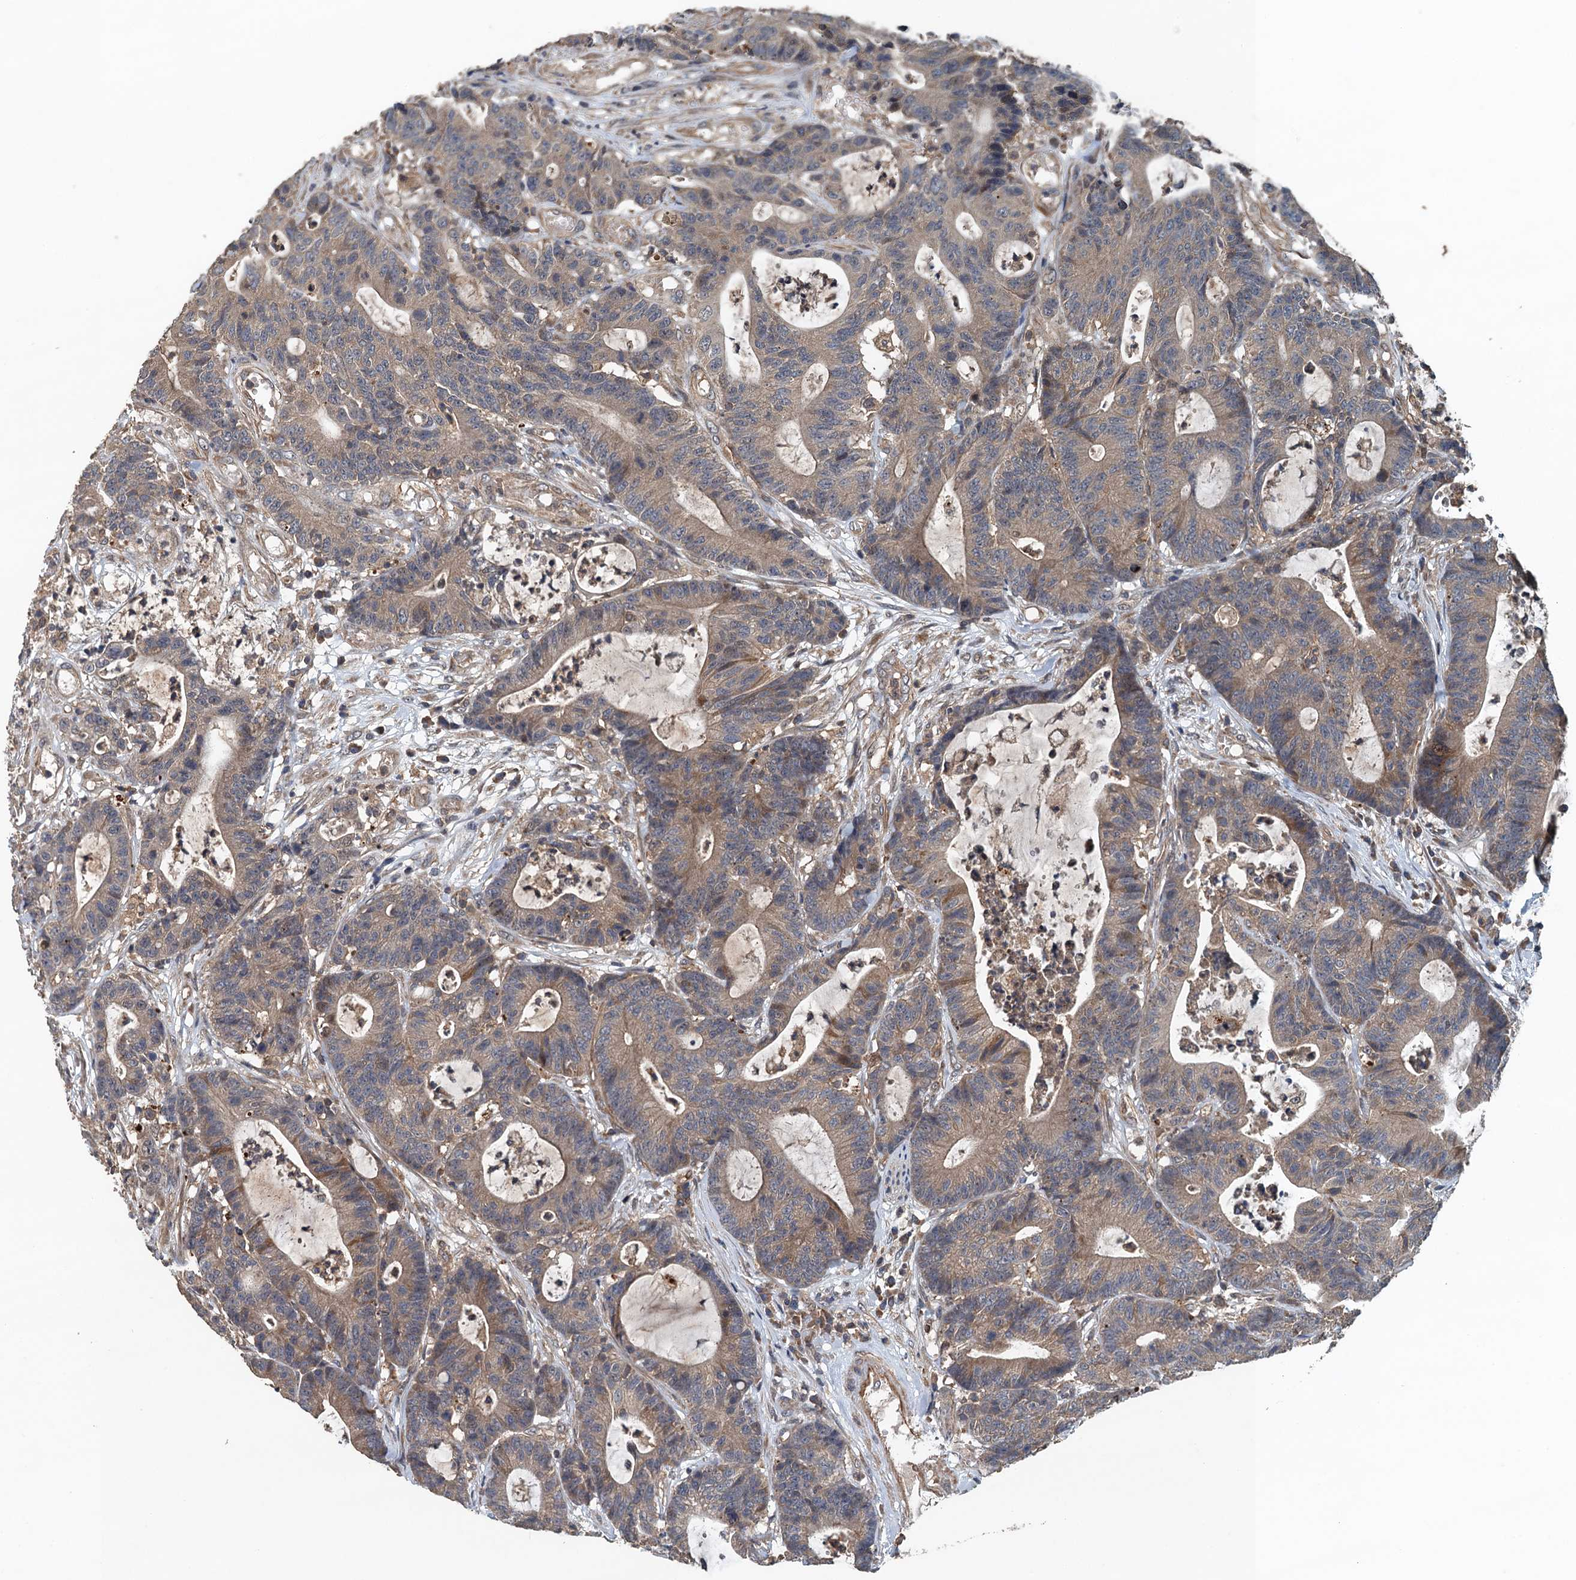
{"staining": {"intensity": "weak", "quantity": "25%-75%", "location": "cytoplasmic/membranous"}, "tissue": "colorectal cancer", "cell_type": "Tumor cells", "image_type": "cancer", "snomed": [{"axis": "morphology", "description": "Adenocarcinoma, NOS"}, {"axis": "topography", "description": "Colon"}], "caption": "Tumor cells show low levels of weak cytoplasmic/membranous staining in approximately 25%-75% of cells in human colorectal cancer.", "gene": "BORCS5", "patient": {"sex": "female", "age": 84}}